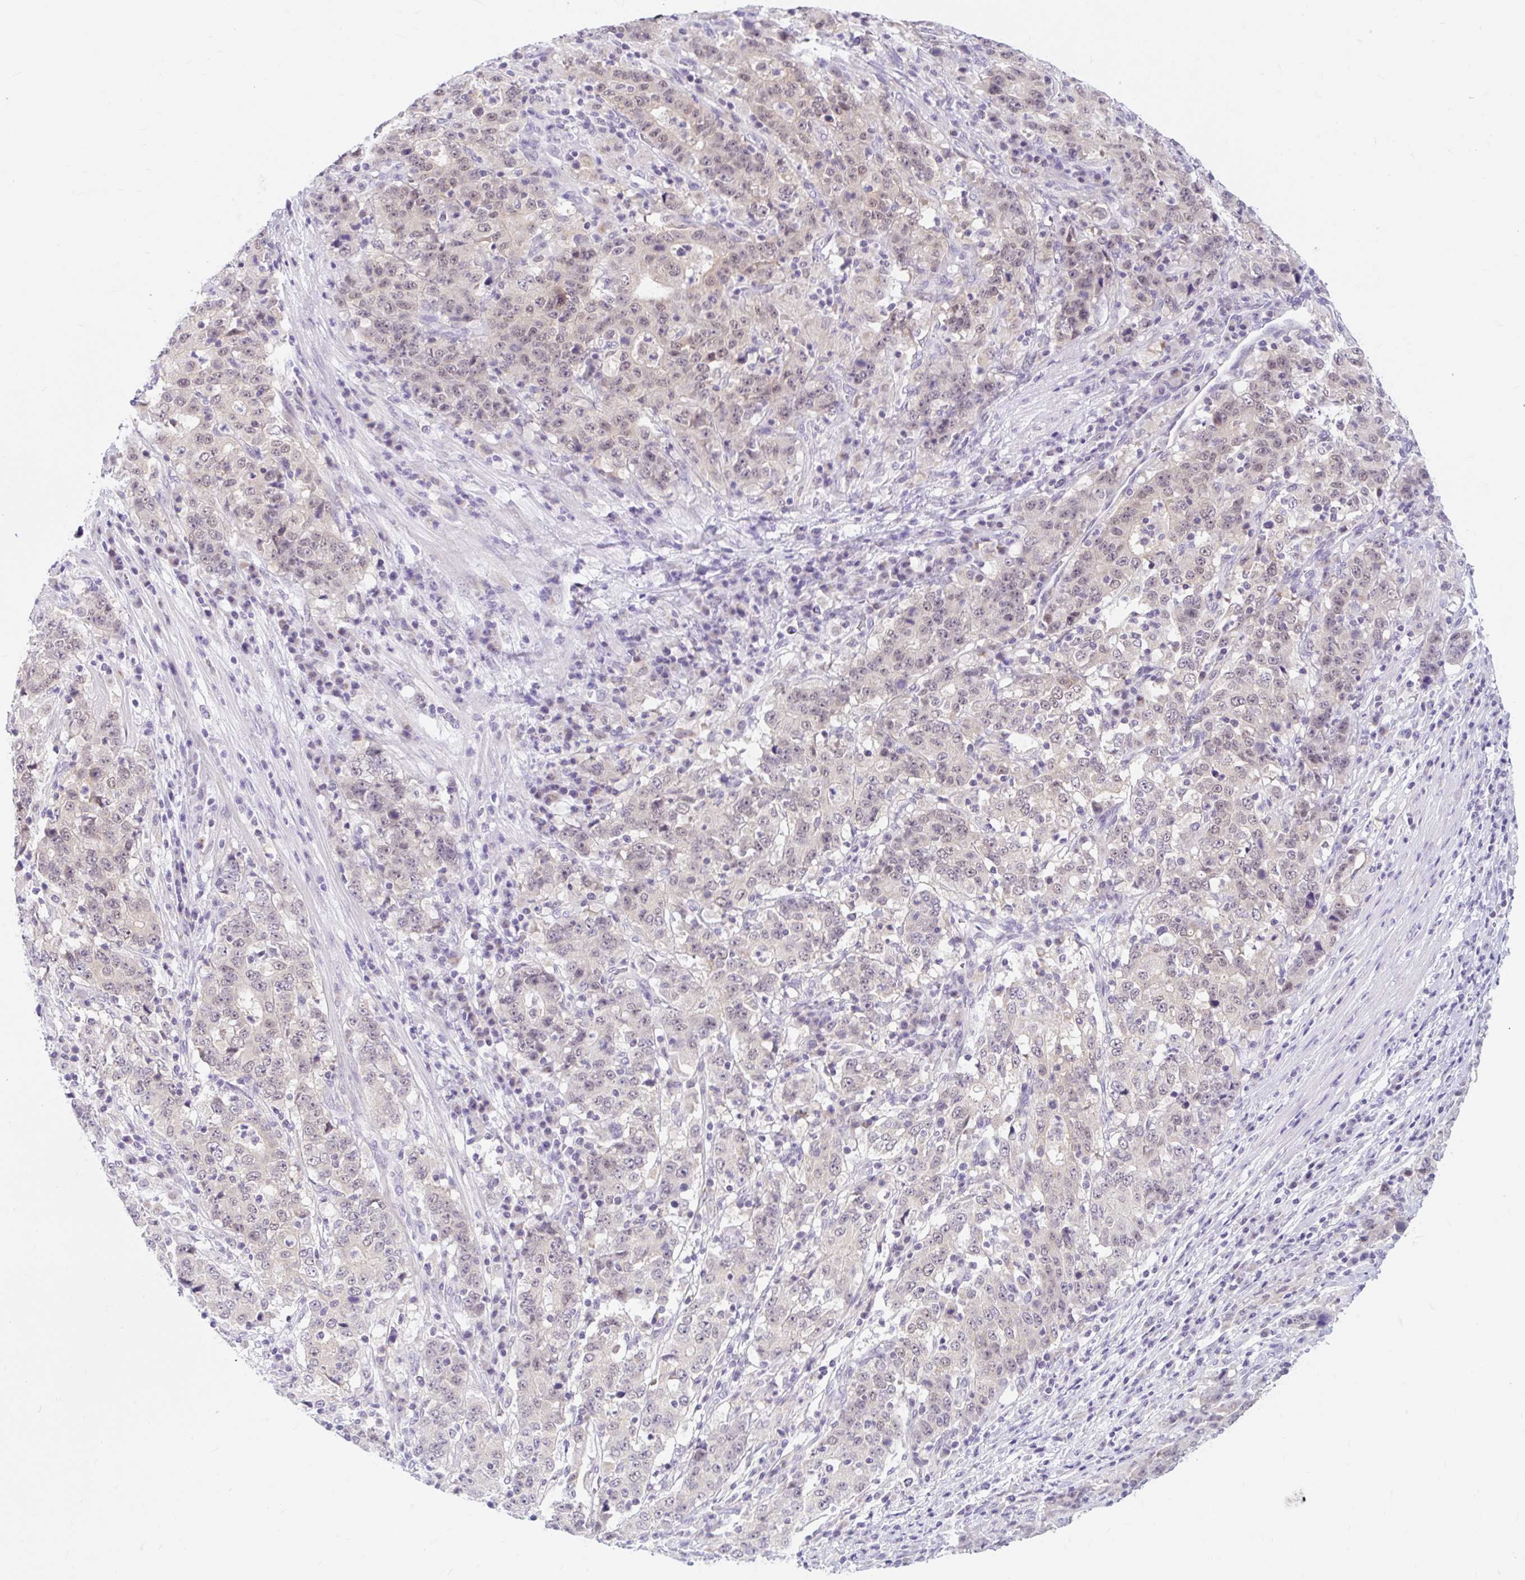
{"staining": {"intensity": "negative", "quantity": "none", "location": "none"}, "tissue": "stomach cancer", "cell_type": "Tumor cells", "image_type": "cancer", "snomed": [{"axis": "morphology", "description": "Adenocarcinoma, NOS"}, {"axis": "topography", "description": "Stomach"}], "caption": "Photomicrograph shows no significant protein staining in tumor cells of stomach cancer.", "gene": "ITPK1", "patient": {"sex": "male", "age": 59}}